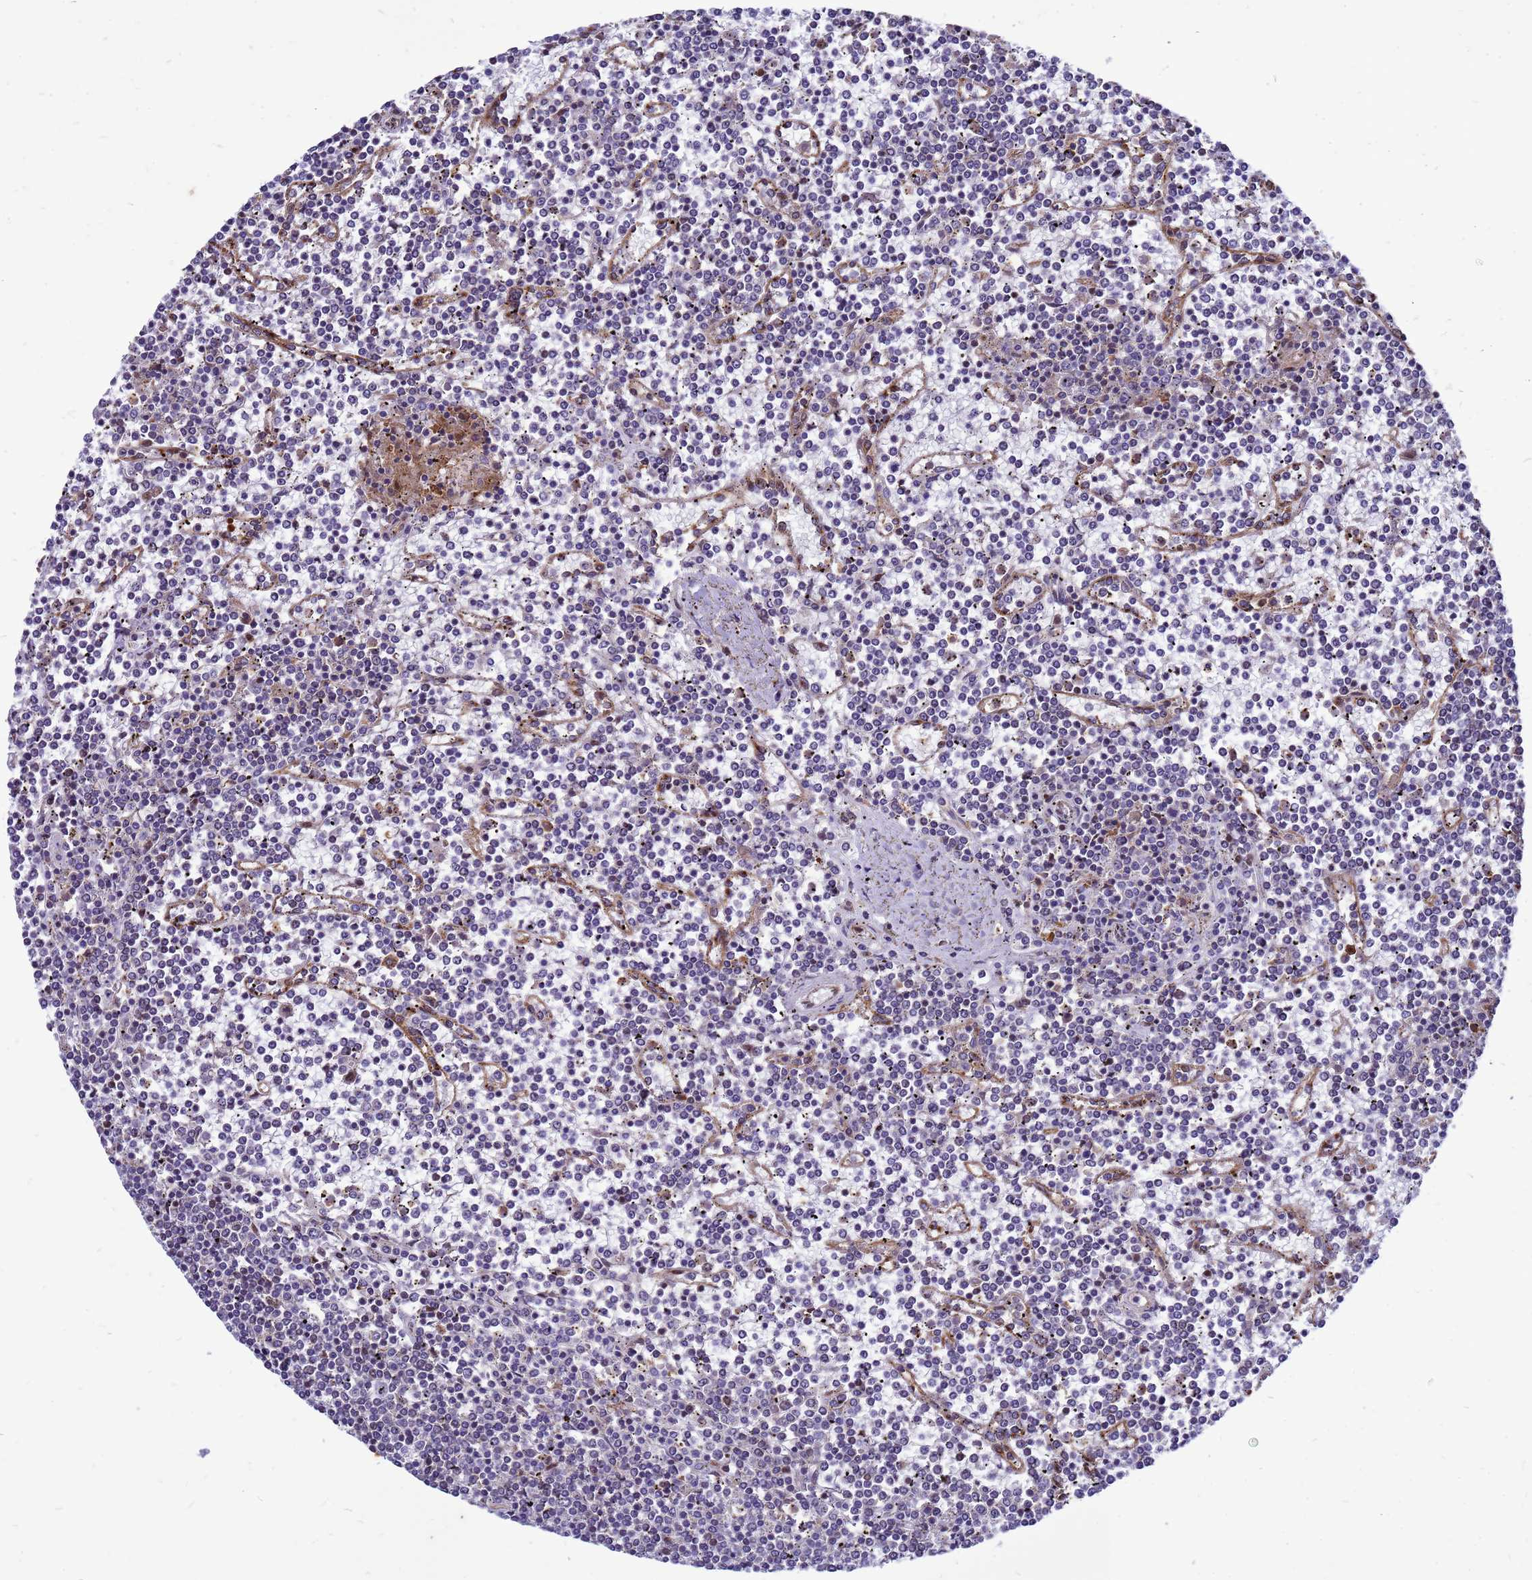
{"staining": {"intensity": "negative", "quantity": "none", "location": "none"}, "tissue": "lymphoma", "cell_type": "Tumor cells", "image_type": "cancer", "snomed": [{"axis": "morphology", "description": "Malignant lymphoma, non-Hodgkin's type, Low grade"}, {"axis": "topography", "description": "Spleen"}], "caption": "Immunohistochemistry (IHC) photomicrograph of neoplastic tissue: lymphoma stained with DAB exhibits no significant protein positivity in tumor cells.", "gene": "RNF215", "patient": {"sex": "female", "age": 19}}